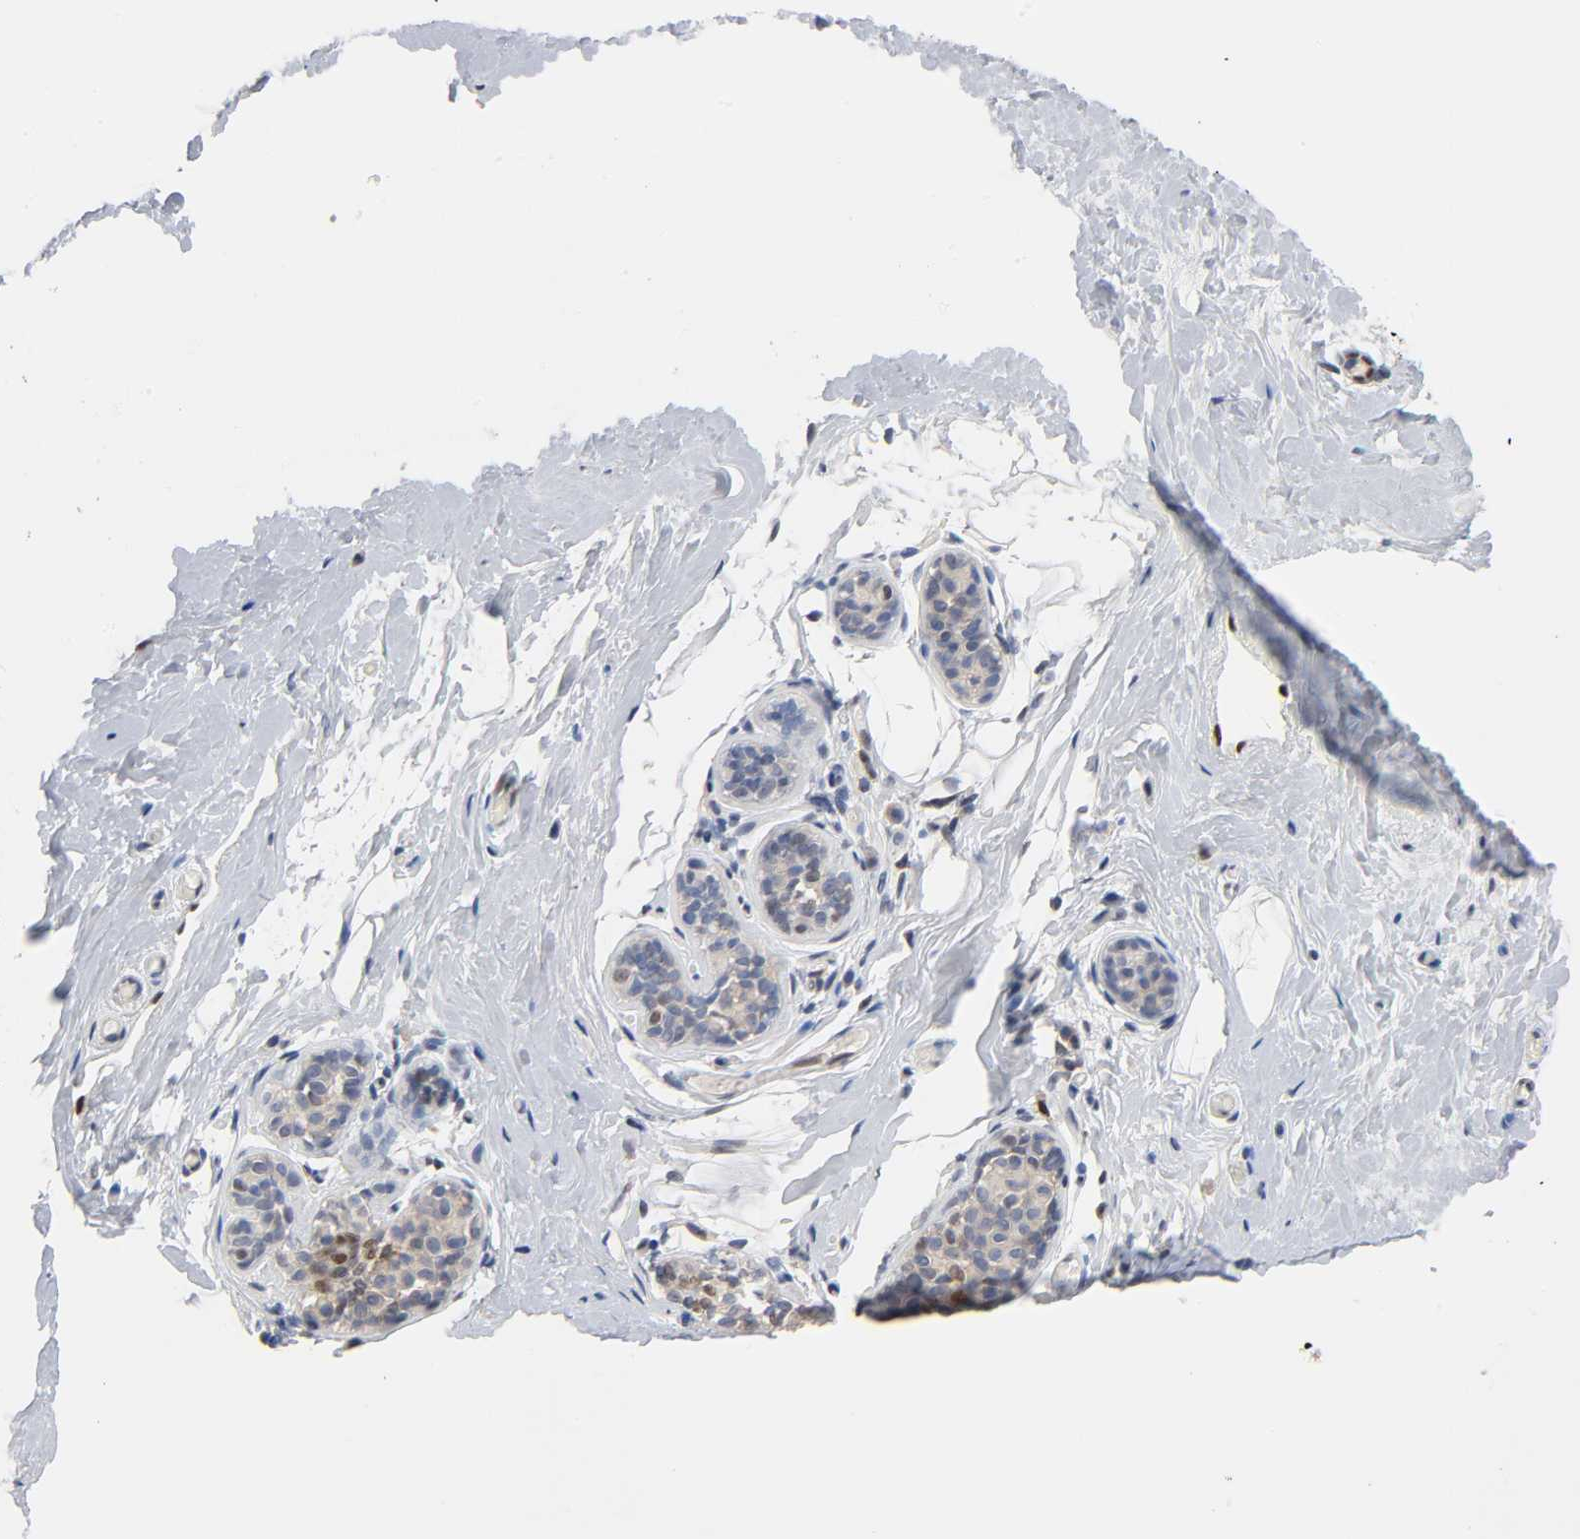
{"staining": {"intensity": "negative", "quantity": "none", "location": "none"}, "tissue": "breast", "cell_type": "Adipocytes", "image_type": "normal", "snomed": [{"axis": "morphology", "description": "Normal tissue, NOS"}, {"axis": "topography", "description": "Breast"}], "caption": "This photomicrograph is of benign breast stained with immunohistochemistry to label a protein in brown with the nuclei are counter-stained blue. There is no staining in adipocytes.", "gene": "NFATC1", "patient": {"sex": "female", "age": 75}}